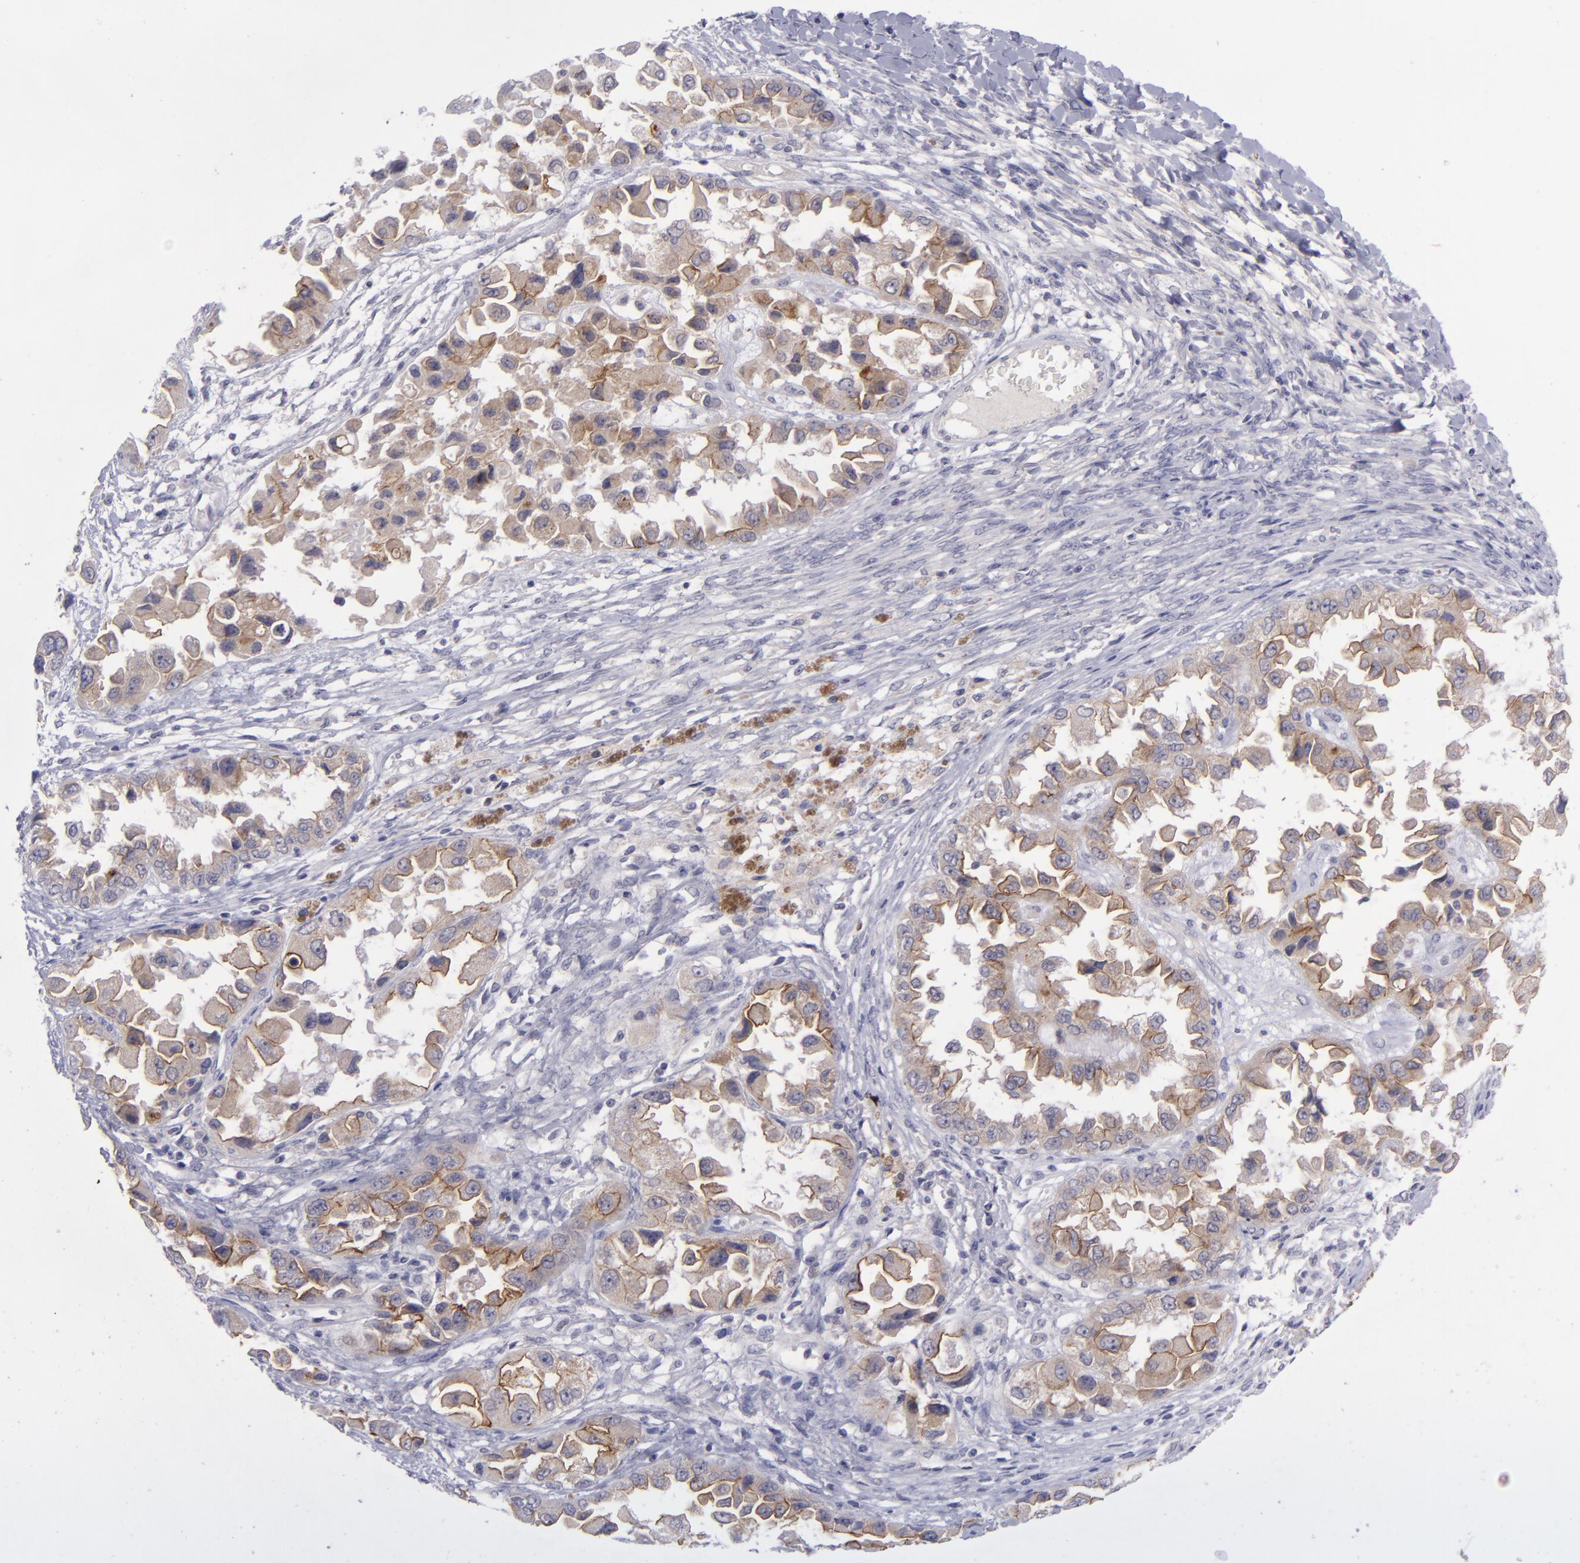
{"staining": {"intensity": "moderate", "quantity": "25%-75%", "location": "cytoplasmic/membranous"}, "tissue": "ovarian cancer", "cell_type": "Tumor cells", "image_type": "cancer", "snomed": [{"axis": "morphology", "description": "Cystadenocarcinoma, serous, NOS"}, {"axis": "topography", "description": "Ovary"}], "caption": "Protein expression analysis of human ovarian serous cystadenocarcinoma reveals moderate cytoplasmic/membranous staining in approximately 25%-75% of tumor cells. Using DAB (3,3'-diaminobenzidine) (brown) and hematoxylin (blue) stains, captured at high magnification using brightfield microscopy.", "gene": "EVPL", "patient": {"sex": "female", "age": 84}}